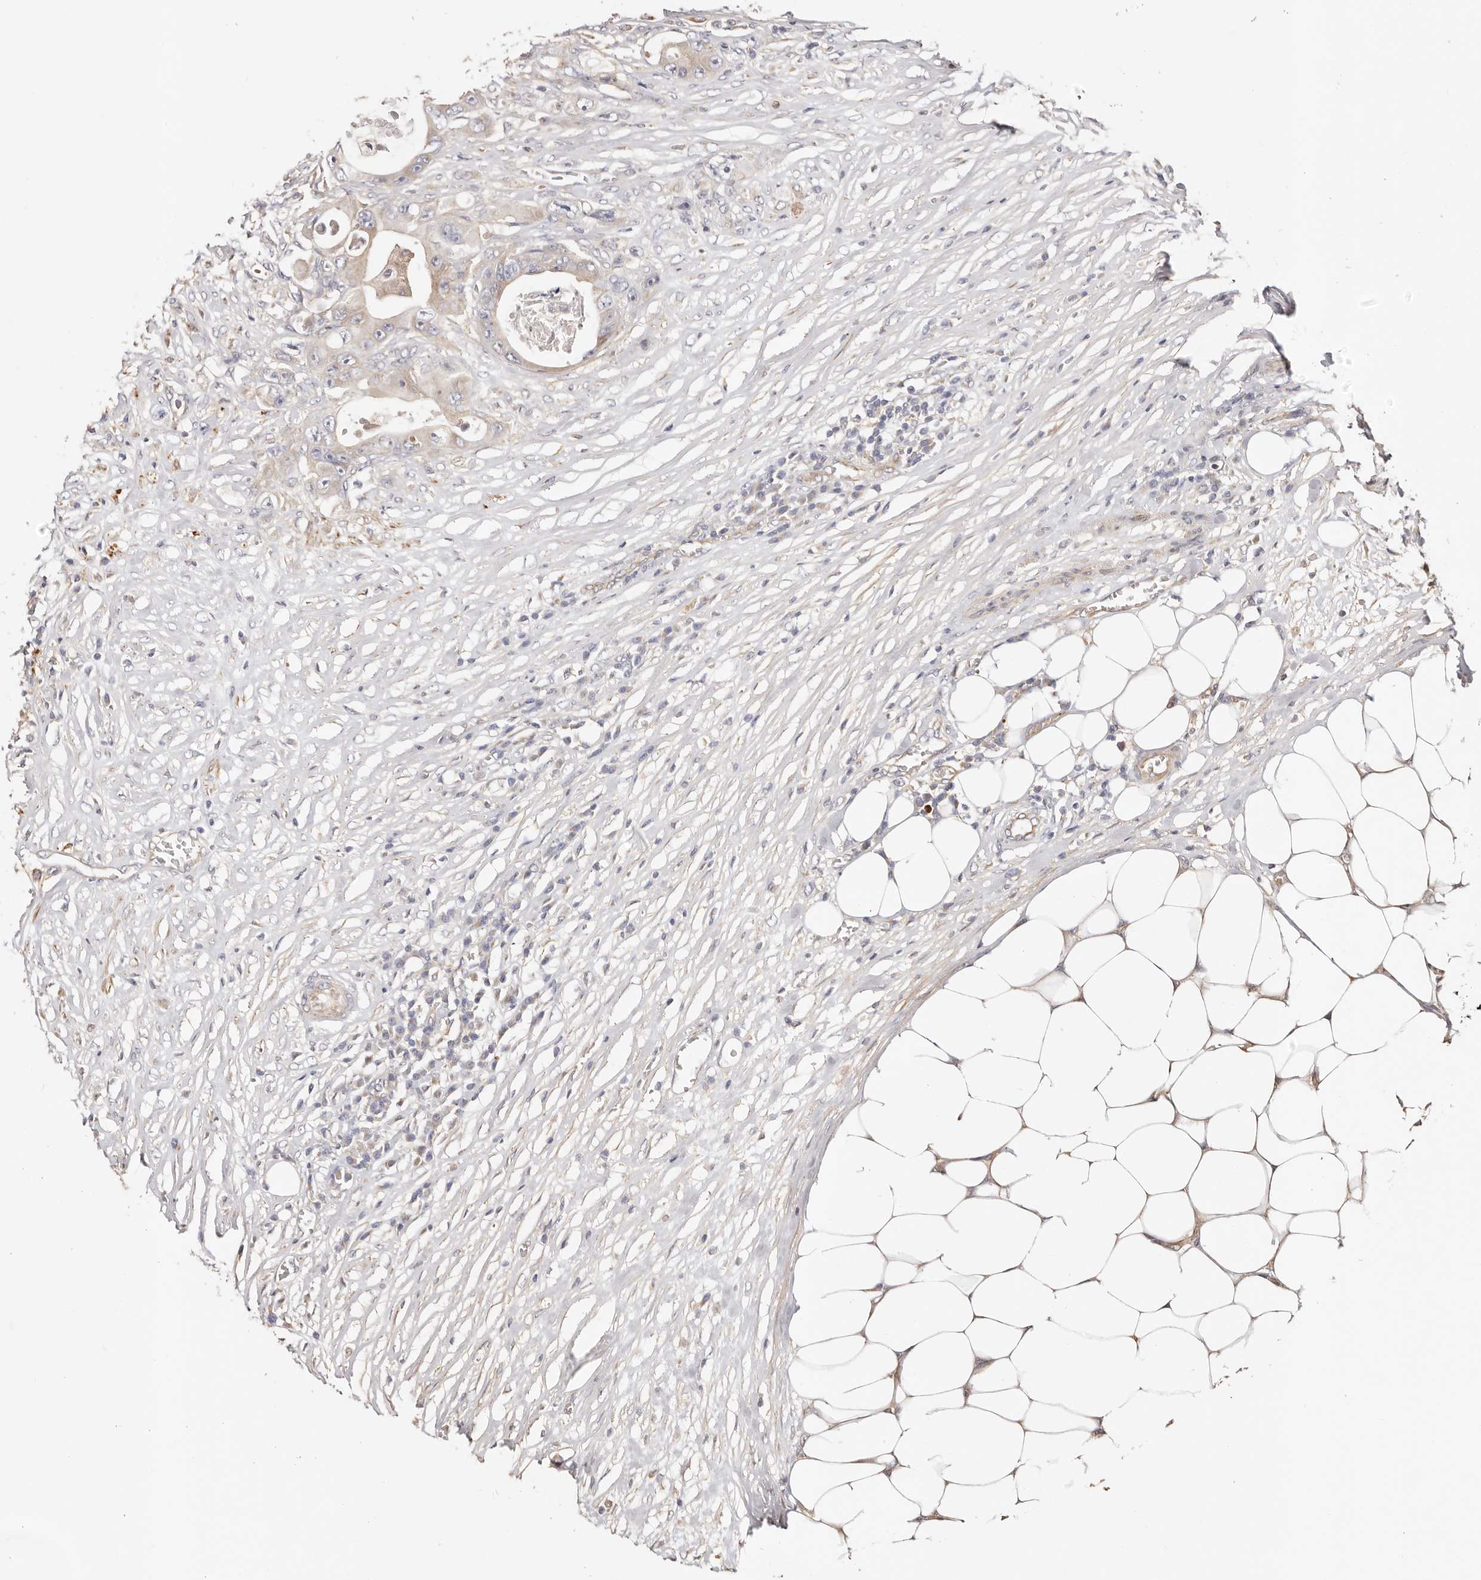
{"staining": {"intensity": "weak", "quantity": "<25%", "location": "cytoplasmic/membranous"}, "tissue": "colorectal cancer", "cell_type": "Tumor cells", "image_type": "cancer", "snomed": [{"axis": "morphology", "description": "Adenocarcinoma, NOS"}, {"axis": "topography", "description": "Colon"}], "caption": "Tumor cells are negative for brown protein staining in colorectal adenocarcinoma.", "gene": "MAPK1", "patient": {"sex": "female", "age": 46}}